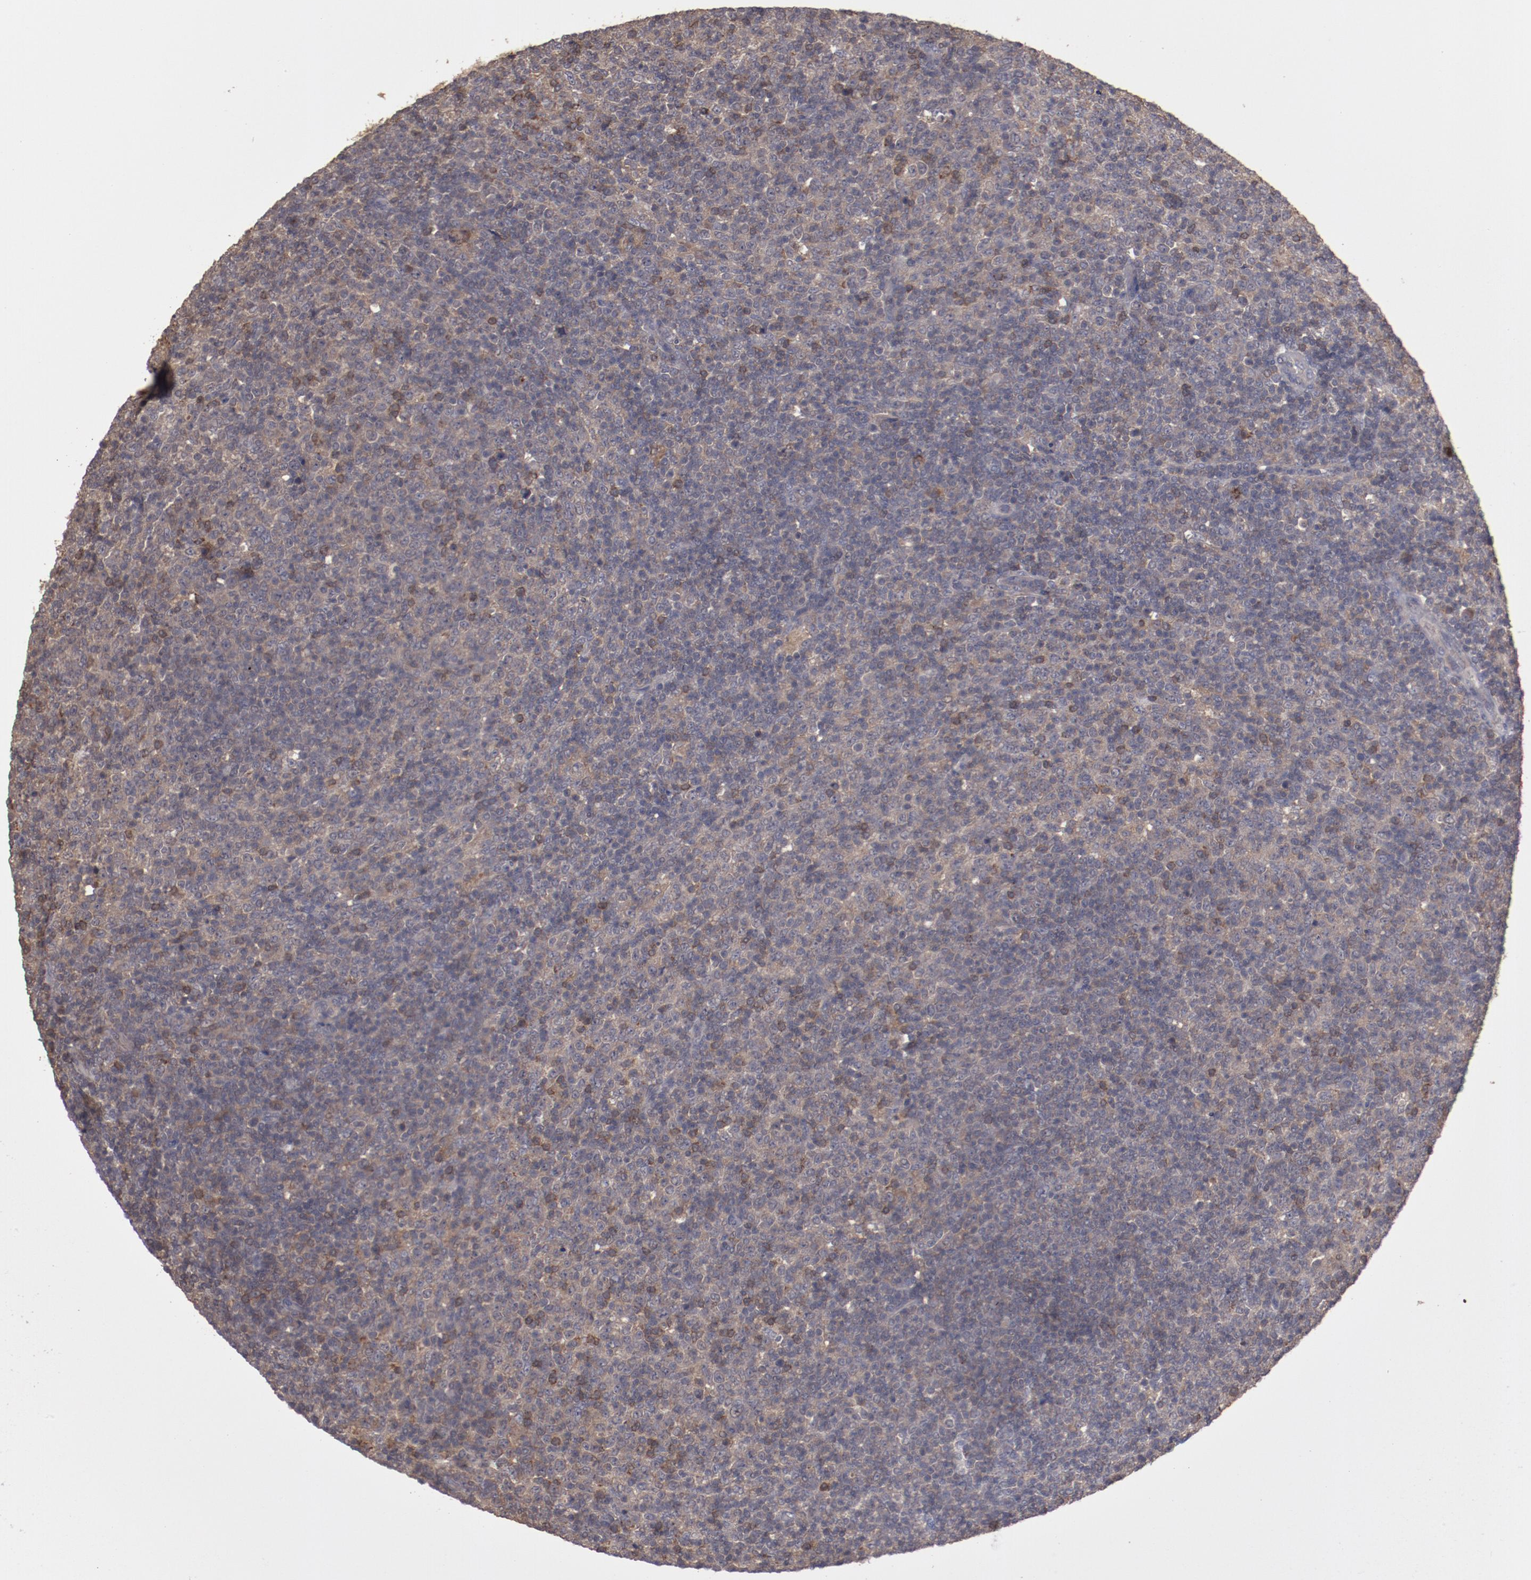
{"staining": {"intensity": "weak", "quantity": ">75%", "location": "cytoplasmic/membranous"}, "tissue": "lymphoma", "cell_type": "Tumor cells", "image_type": "cancer", "snomed": [{"axis": "morphology", "description": "Malignant lymphoma, non-Hodgkin's type, Low grade"}, {"axis": "topography", "description": "Lymph node"}], "caption": "Immunohistochemical staining of lymphoma displays low levels of weak cytoplasmic/membranous expression in approximately >75% of tumor cells.", "gene": "LRRC75B", "patient": {"sex": "male", "age": 70}}